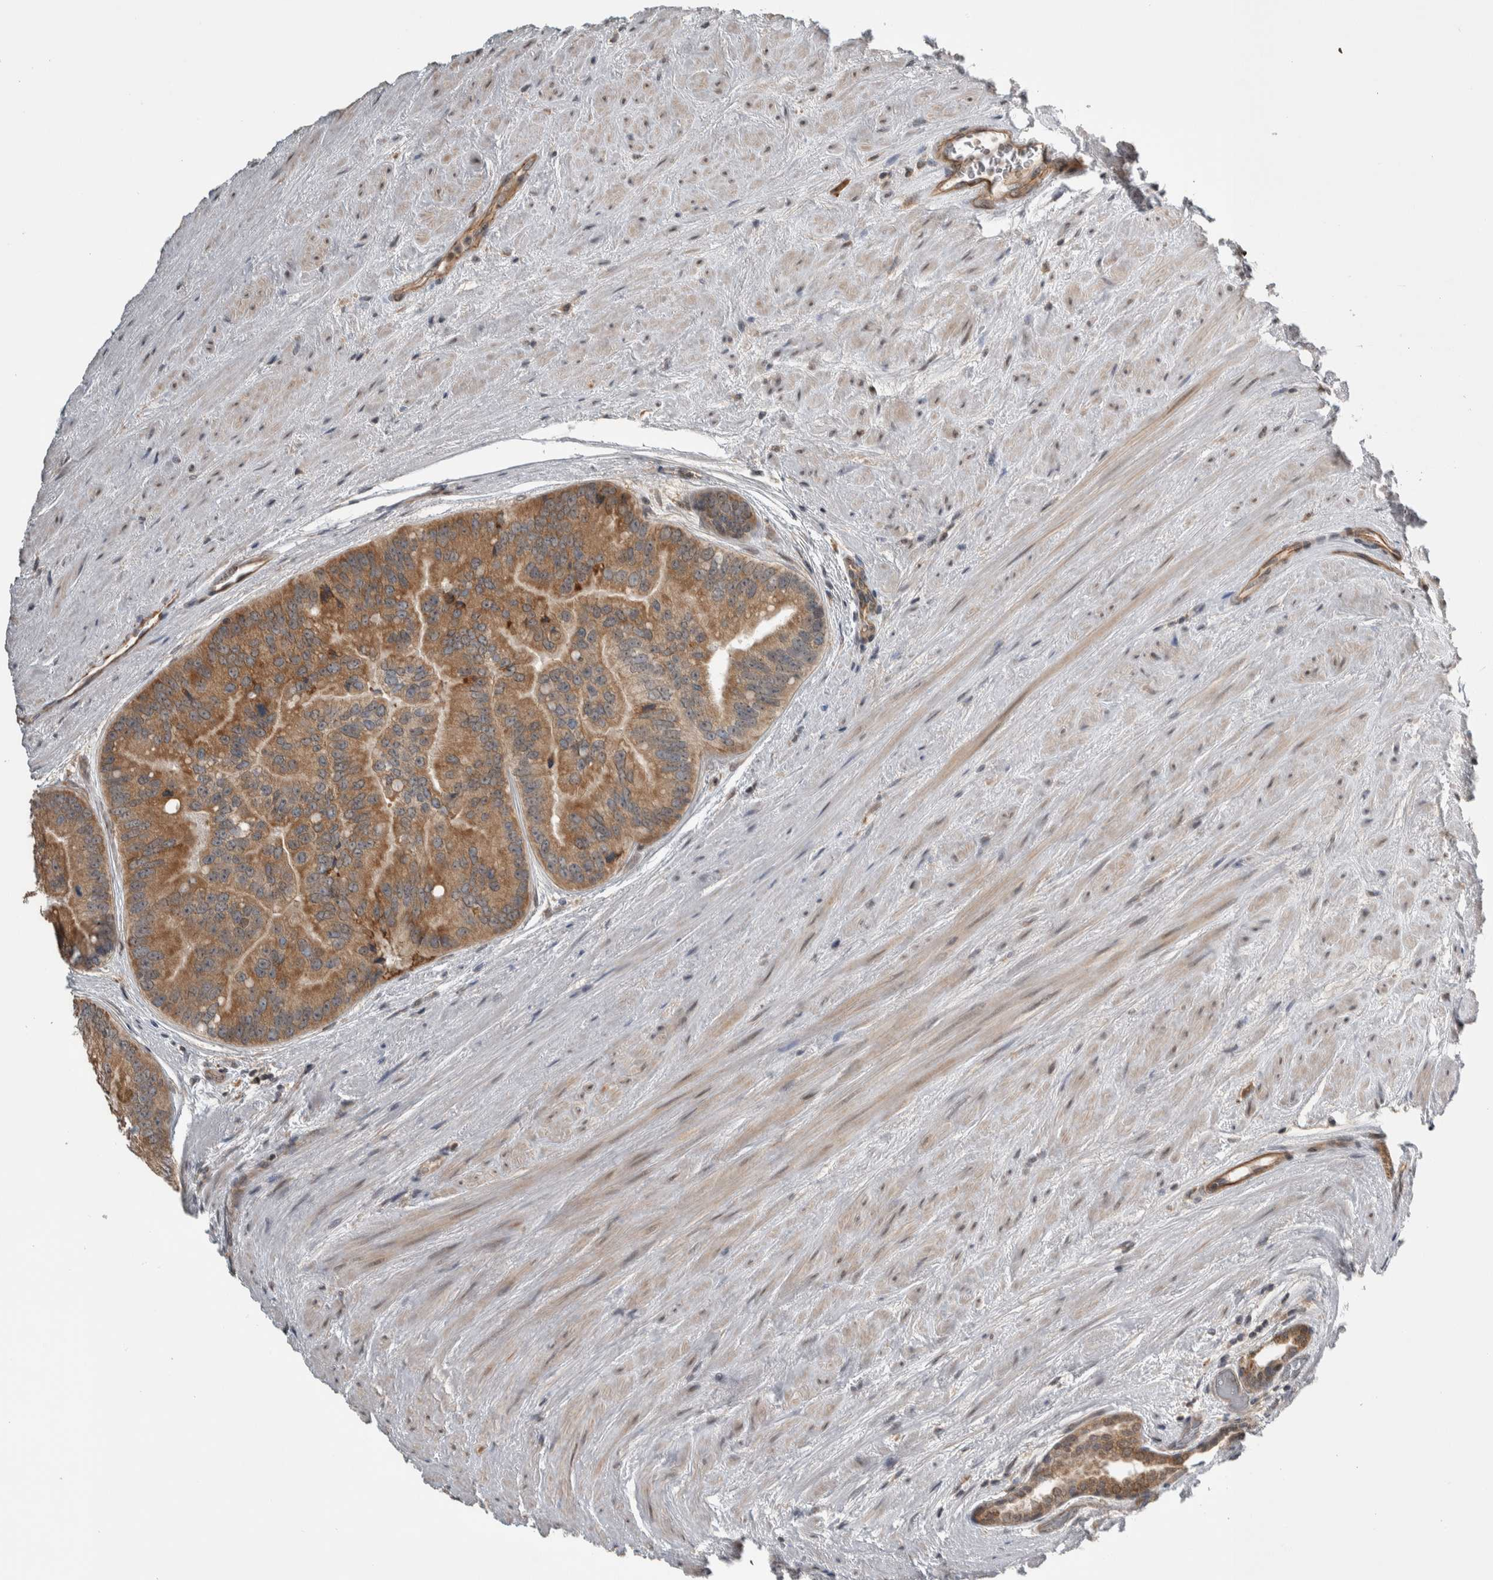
{"staining": {"intensity": "moderate", "quantity": ">75%", "location": "cytoplasmic/membranous"}, "tissue": "prostate cancer", "cell_type": "Tumor cells", "image_type": "cancer", "snomed": [{"axis": "morphology", "description": "Adenocarcinoma, High grade"}, {"axis": "topography", "description": "Prostate"}], "caption": "Prostate cancer (high-grade adenocarcinoma) stained for a protein (brown) displays moderate cytoplasmic/membranous positive expression in approximately >75% of tumor cells.", "gene": "PRDM4", "patient": {"sex": "male", "age": 70}}